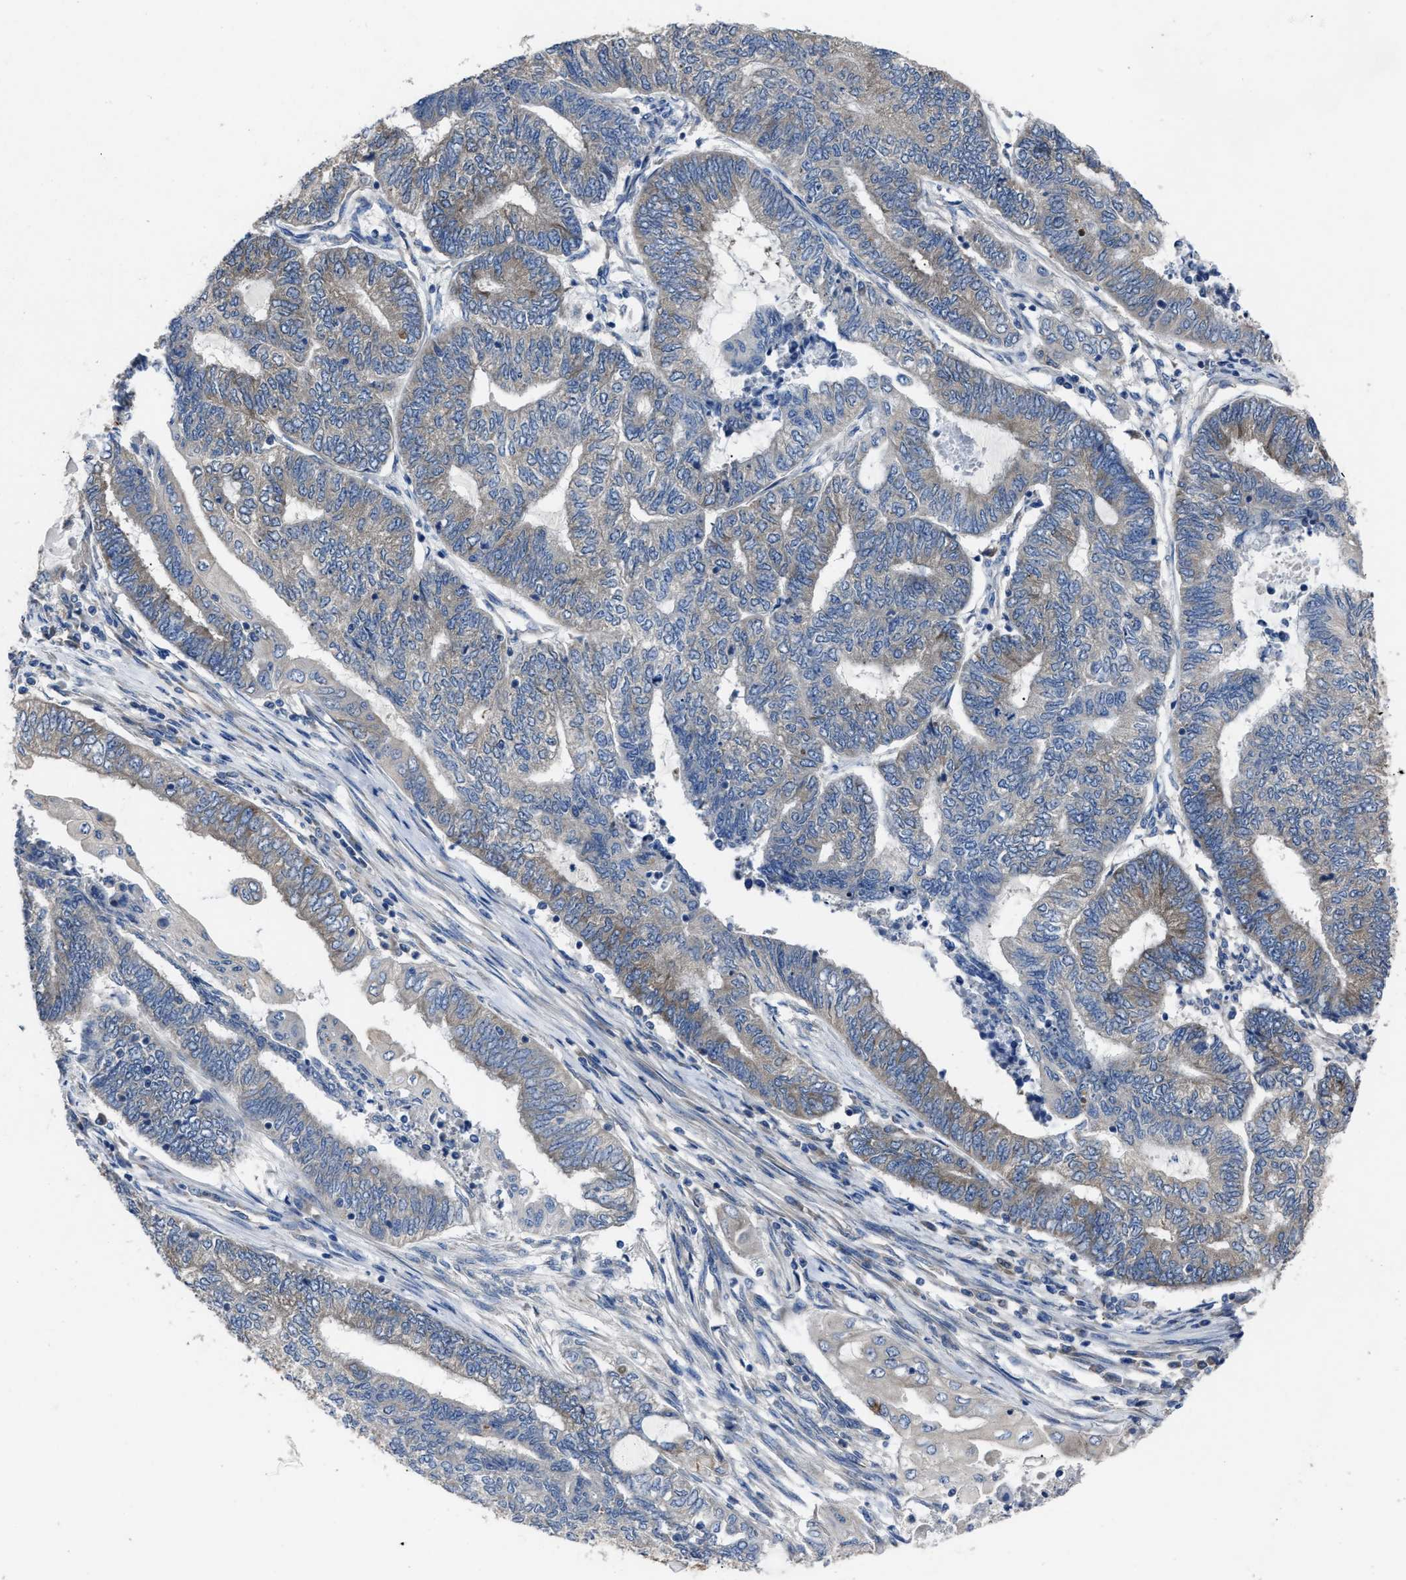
{"staining": {"intensity": "weak", "quantity": "<25%", "location": "cytoplasmic/membranous"}, "tissue": "endometrial cancer", "cell_type": "Tumor cells", "image_type": "cancer", "snomed": [{"axis": "morphology", "description": "Adenocarcinoma, NOS"}, {"axis": "topography", "description": "Uterus"}, {"axis": "topography", "description": "Endometrium"}], "caption": "Histopathology image shows no significant protein expression in tumor cells of endometrial adenocarcinoma.", "gene": "UPF1", "patient": {"sex": "female", "age": 70}}